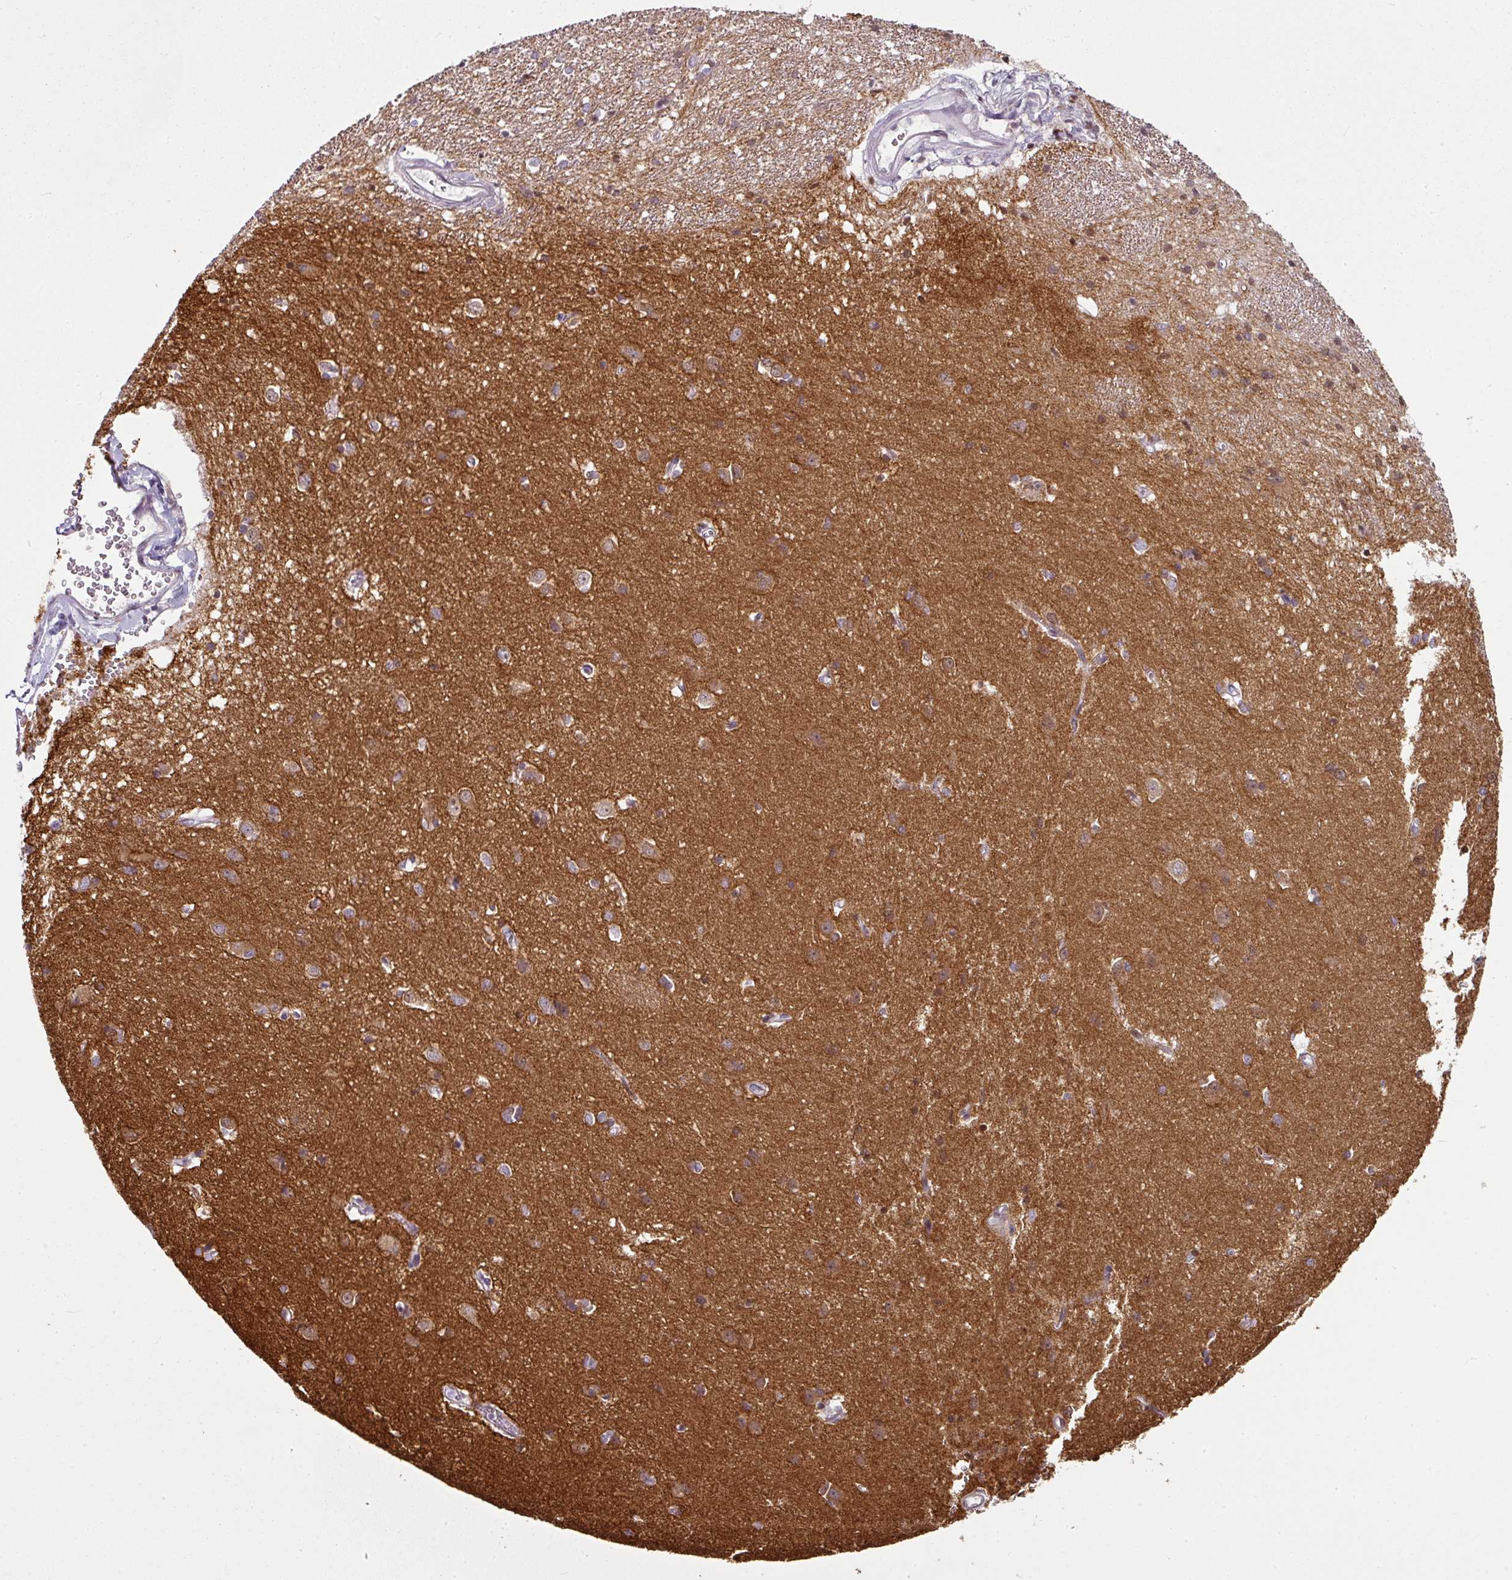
{"staining": {"intensity": "moderate", "quantity": "25%-75%", "location": "cytoplasmic/membranous"}, "tissue": "hippocampus", "cell_type": "Glial cells", "image_type": "normal", "snomed": [{"axis": "morphology", "description": "Normal tissue, NOS"}, {"axis": "topography", "description": "Hippocampus"}], "caption": "A brown stain highlights moderate cytoplasmic/membranous staining of a protein in glial cells of unremarkable human hippocampus. (DAB IHC, brown staining for protein, blue staining for nuclei).", "gene": "SYT8", "patient": {"sex": "female", "age": 64}}